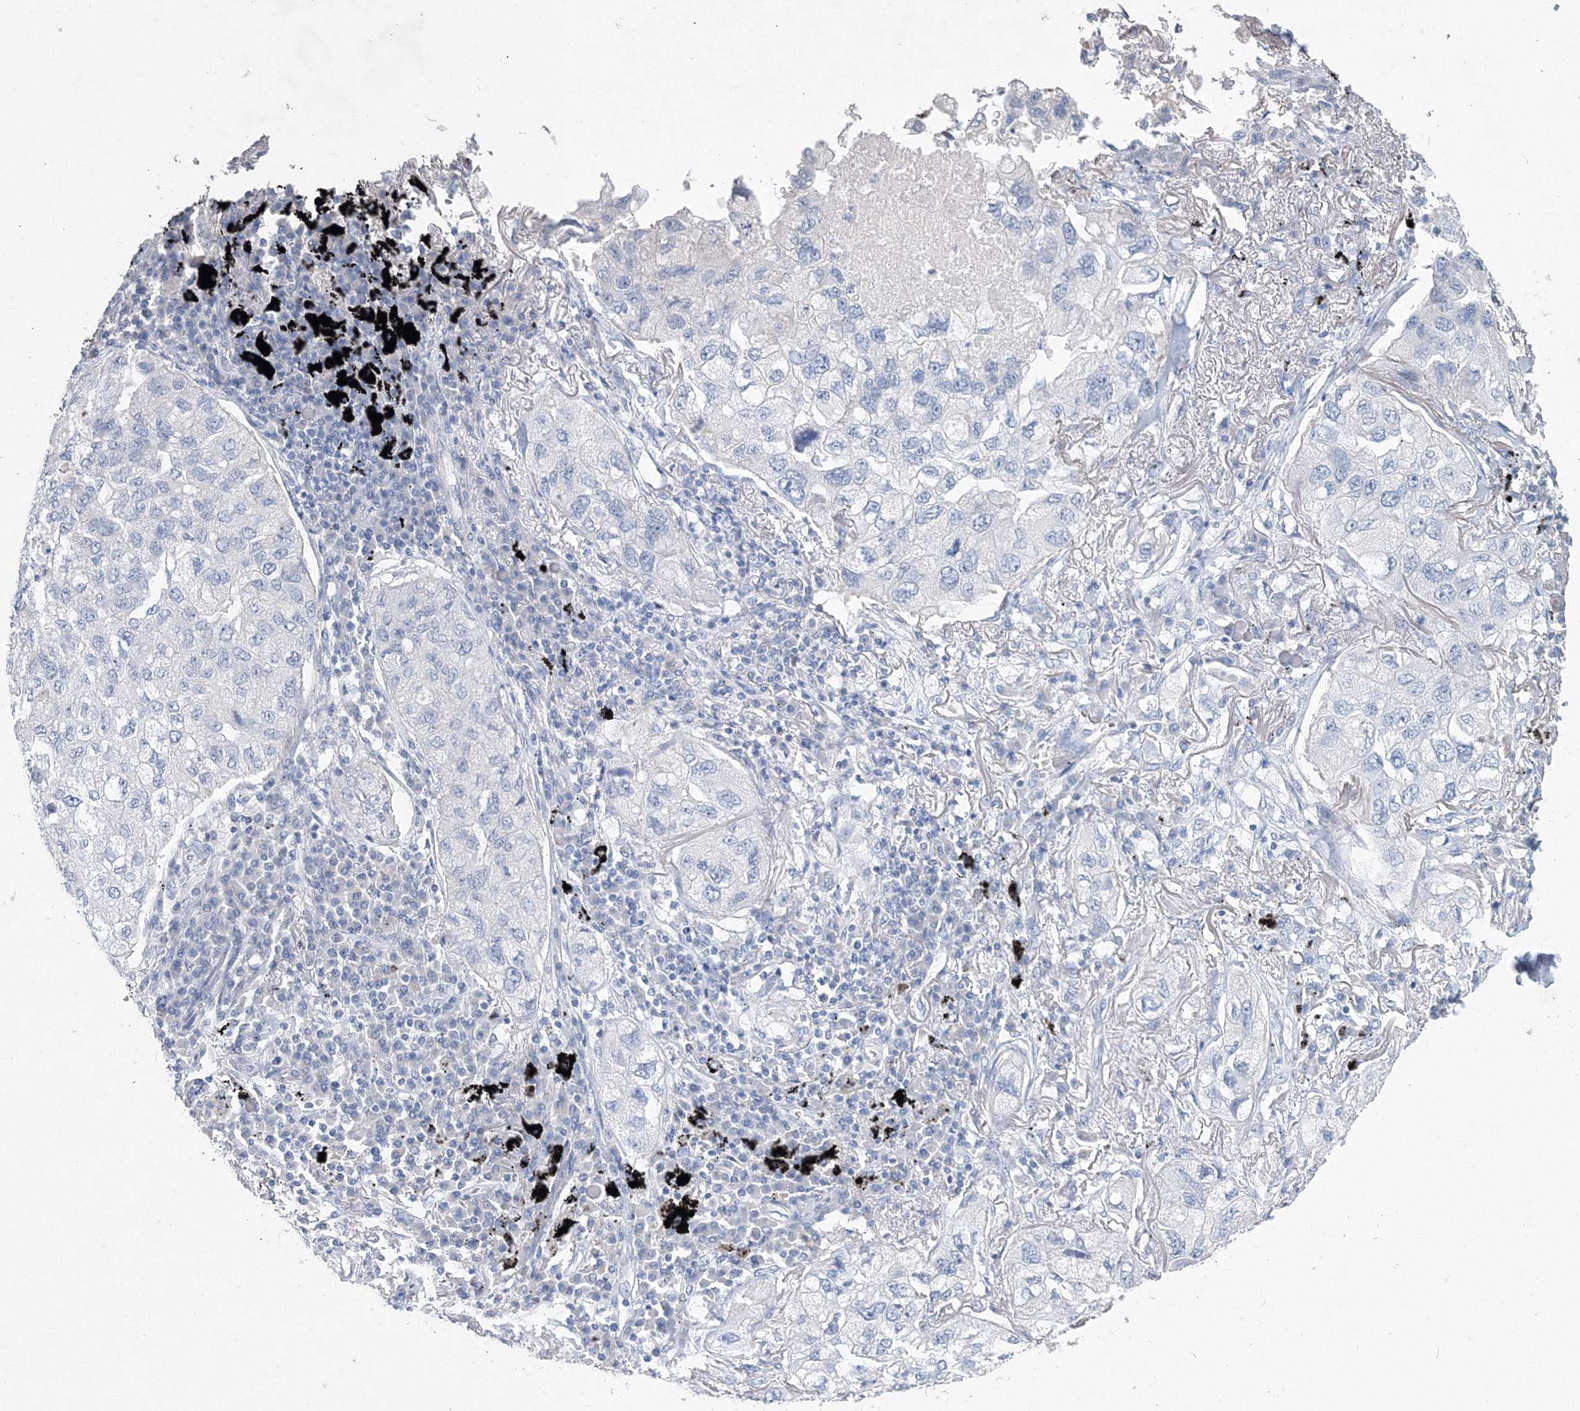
{"staining": {"intensity": "negative", "quantity": "none", "location": "none"}, "tissue": "lung cancer", "cell_type": "Tumor cells", "image_type": "cancer", "snomed": [{"axis": "morphology", "description": "Adenocarcinoma, NOS"}, {"axis": "topography", "description": "Lung"}], "caption": "Tumor cells show no significant protein staining in adenocarcinoma (lung).", "gene": "OSBPL6", "patient": {"sex": "male", "age": 65}}